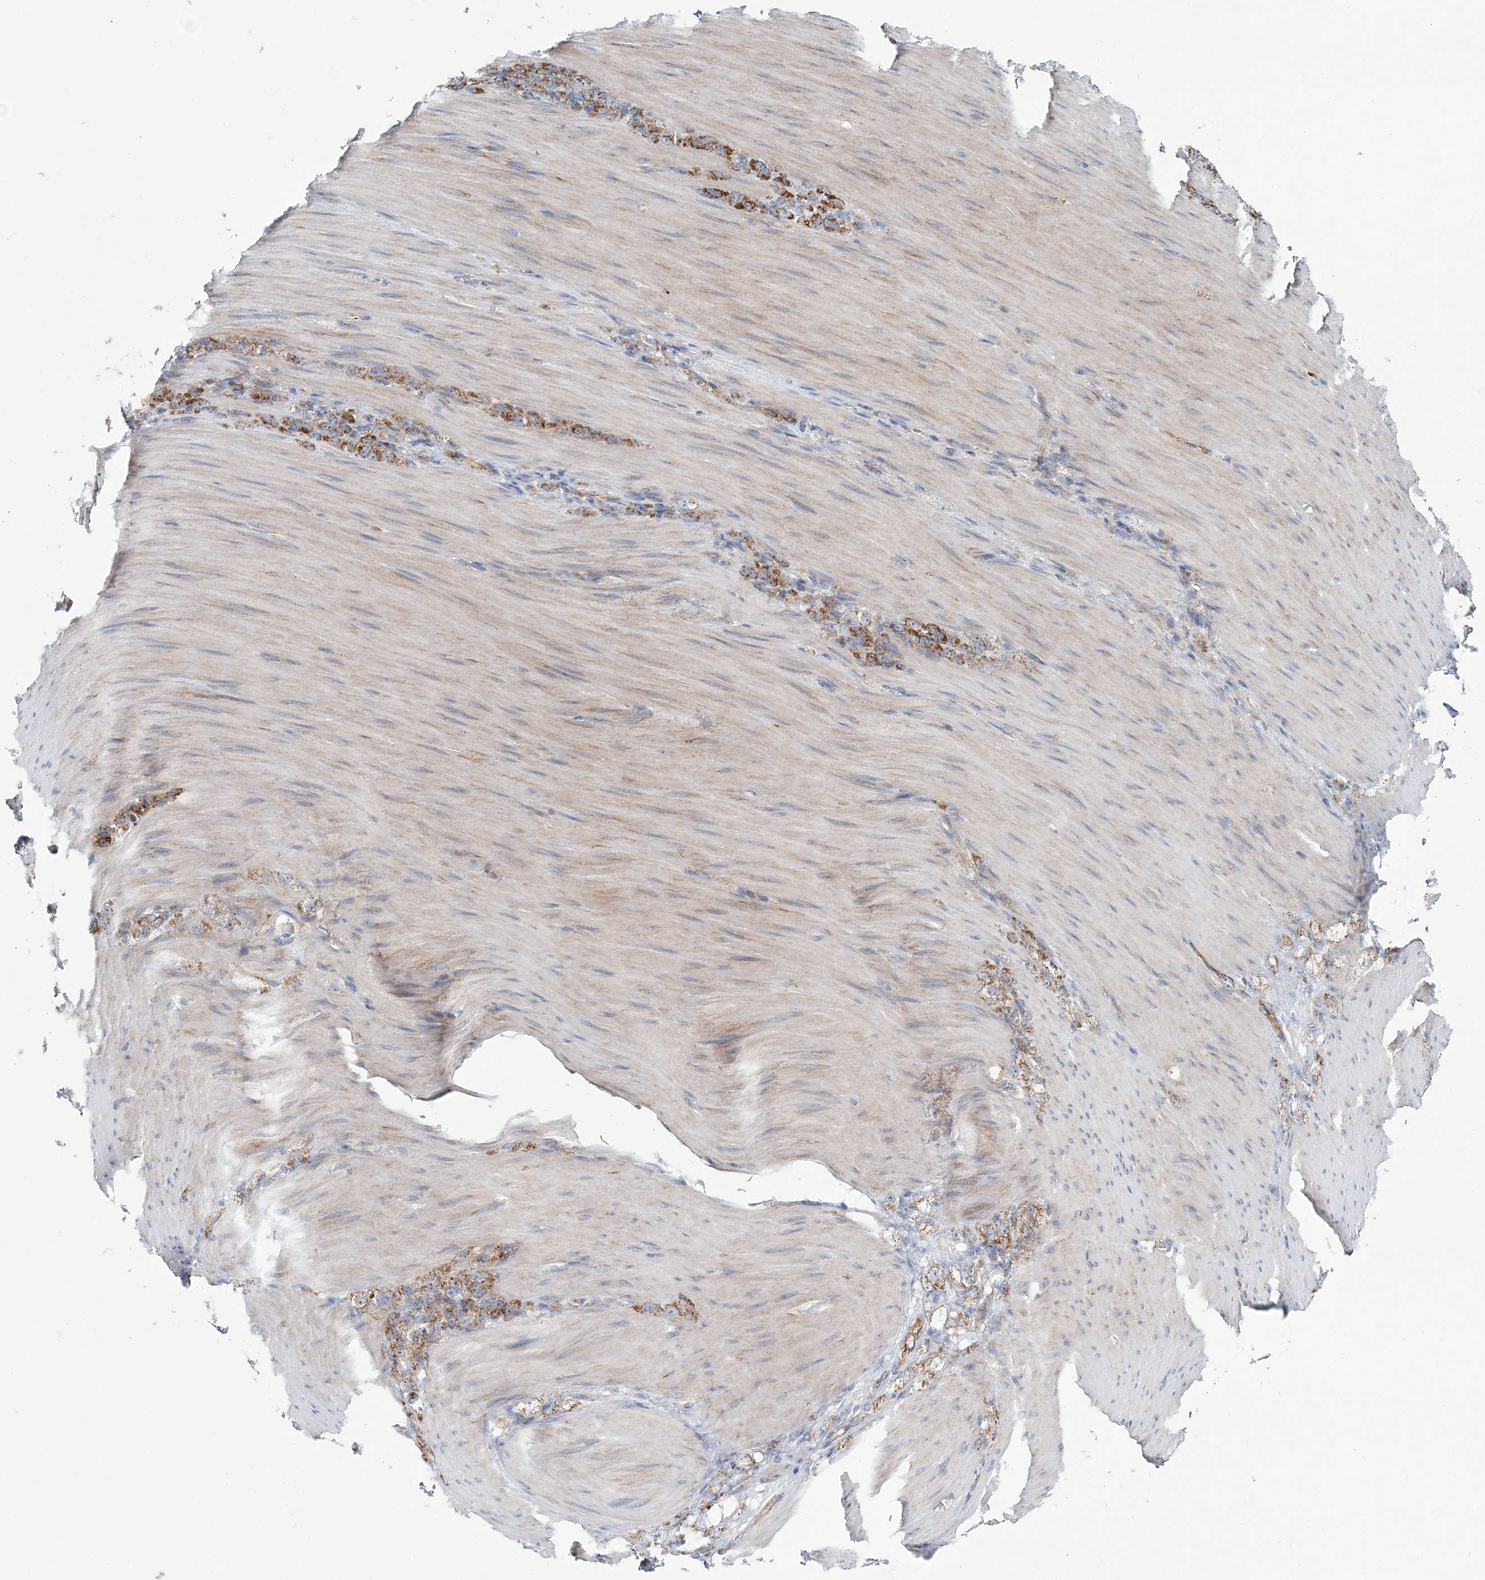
{"staining": {"intensity": "moderate", "quantity": ">75%", "location": "cytoplasmic/membranous"}, "tissue": "stomach cancer", "cell_type": "Tumor cells", "image_type": "cancer", "snomed": [{"axis": "morphology", "description": "Normal tissue, NOS"}, {"axis": "morphology", "description": "Adenocarcinoma, NOS"}, {"axis": "topography", "description": "Stomach"}], "caption": "An image of human stomach adenocarcinoma stained for a protein exhibits moderate cytoplasmic/membranous brown staining in tumor cells.", "gene": "ARHGAP6", "patient": {"sex": "male", "age": 82}}